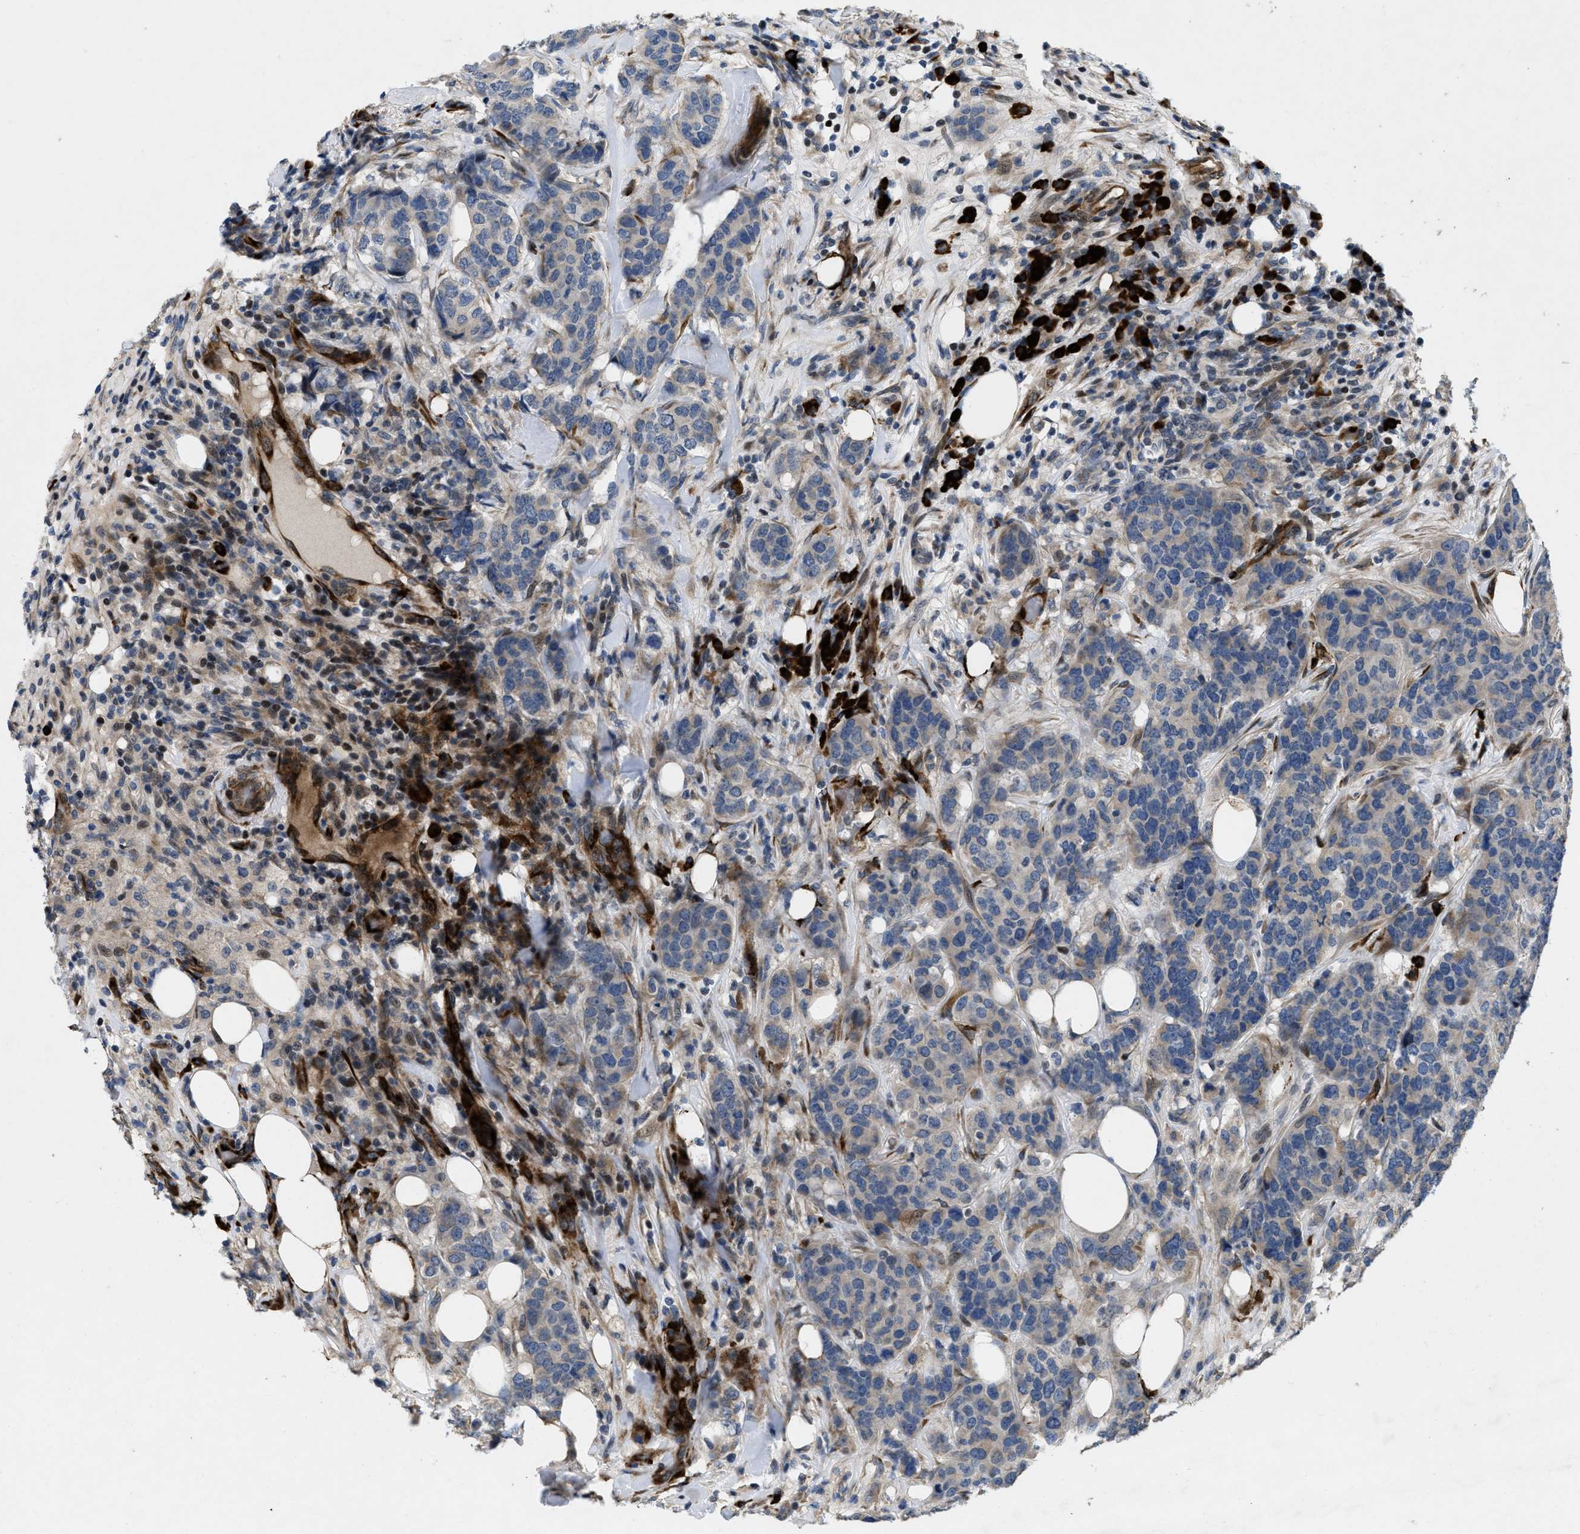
{"staining": {"intensity": "weak", "quantity": "<25%", "location": "cytoplasmic/membranous"}, "tissue": "breast cancer", "cell_type": "Tumor cells", "image_type": "cancer", "snomed": [{"axis": "morphology", "description": "Lobular carcinoma"}, {"axis": "topography", "description": "Breast"}], "caption": "This is an immunohistochemistry (IHC) micrograph of breast lobular carcinoma. There is no positivity in tumor cells.", "gene": "HSPA12B", "patient": {"sex": "female", "age": 59}}